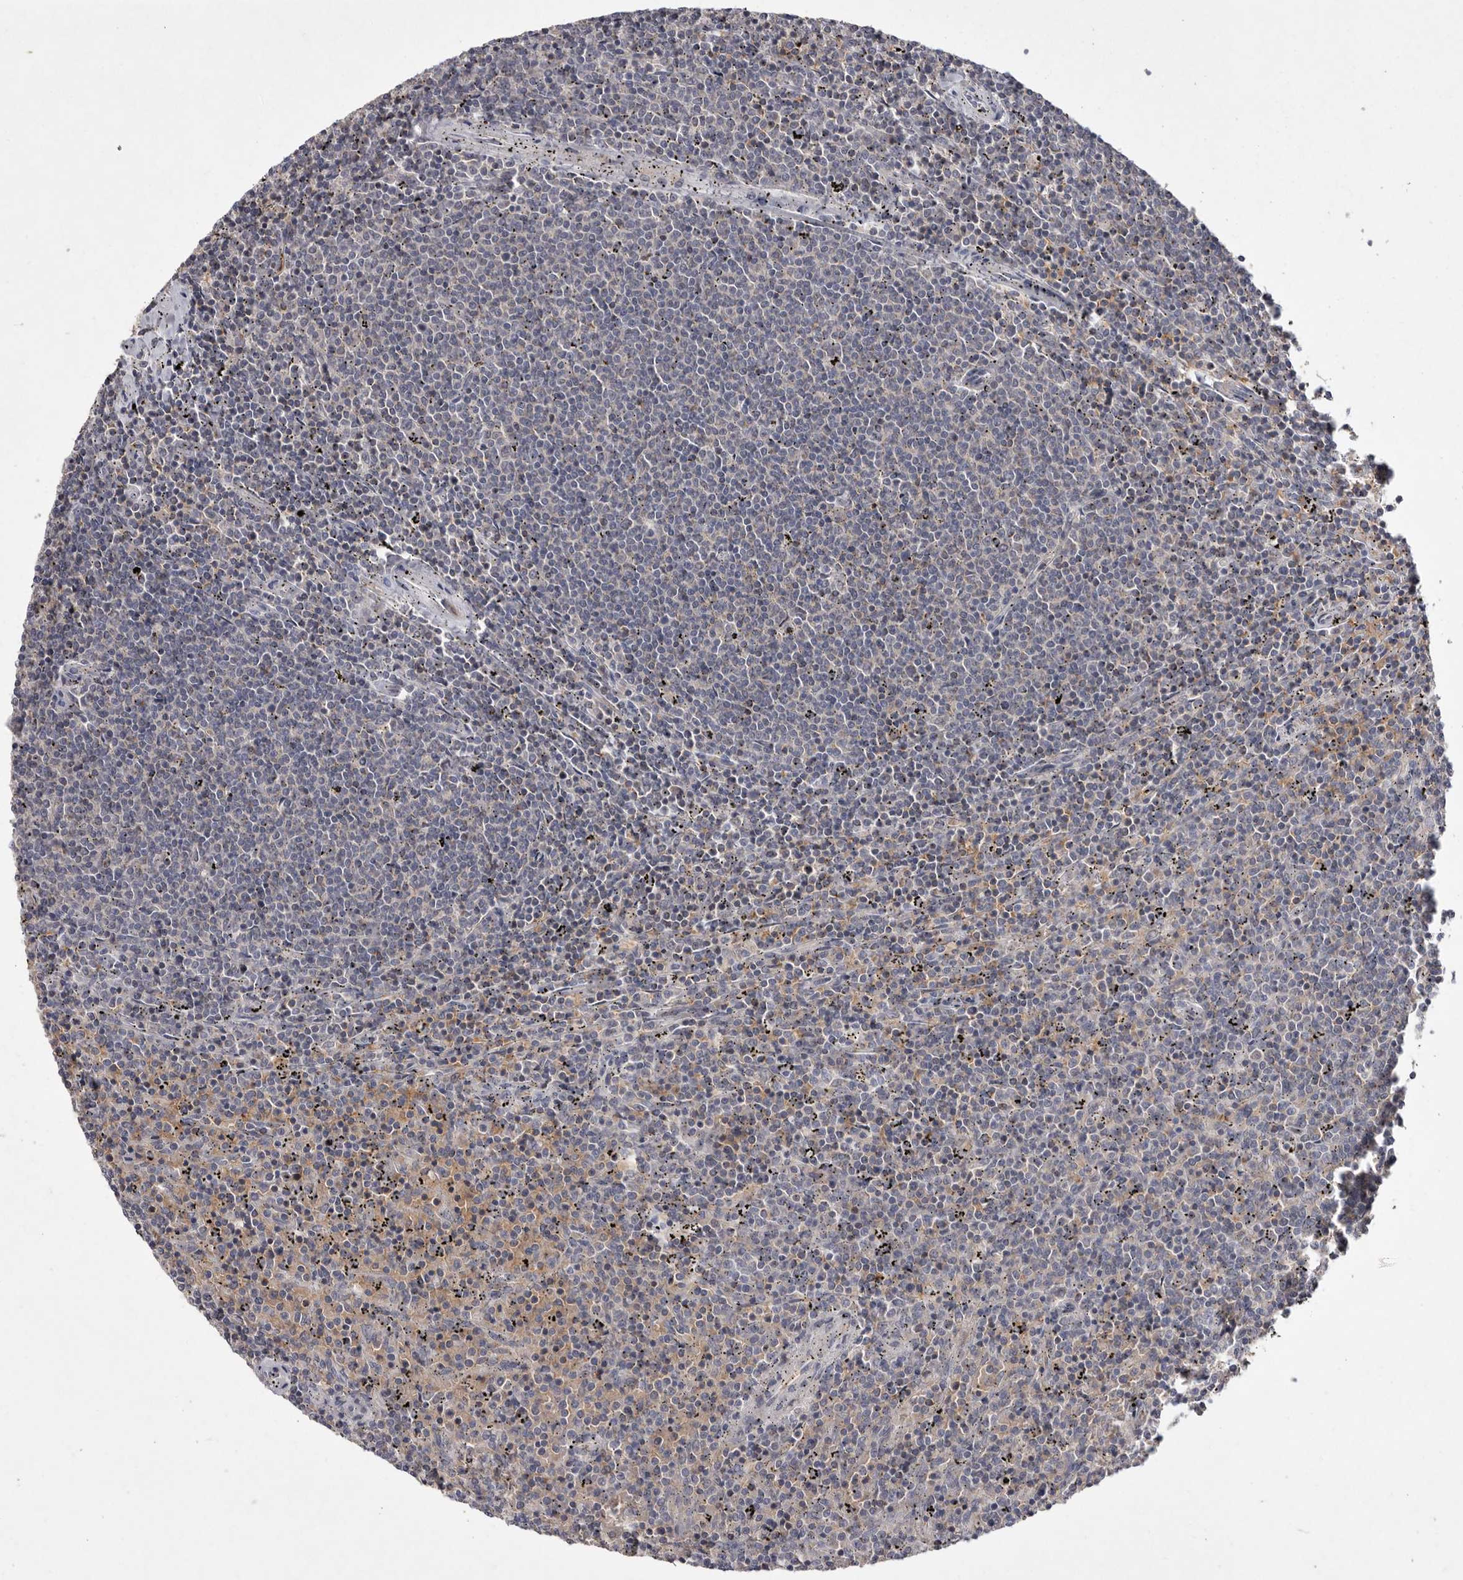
{"staining": {"intensity": "negative", "quantity": "none", "location": "none"}, "tissue": "lymphoma", "cell_type": "Tumor cells", "image_type": "cancer", "snomed": [{"axis": "morphology", "description": "Malignant lymphoma, non-Hodgkin's type, Low grade"}, {"axis": "topography", "description": "Spleen"}], "caption": "The photomicrograph shows no staining of tumor cells in low-grade malignant lymphoma, non-Hodgkin's type. (DAB immunohistochemistry visualized using brightfield microscopy, high magnification).", "gene": "TNFSF14", "patient": {"sex": "female", "age": 50}}